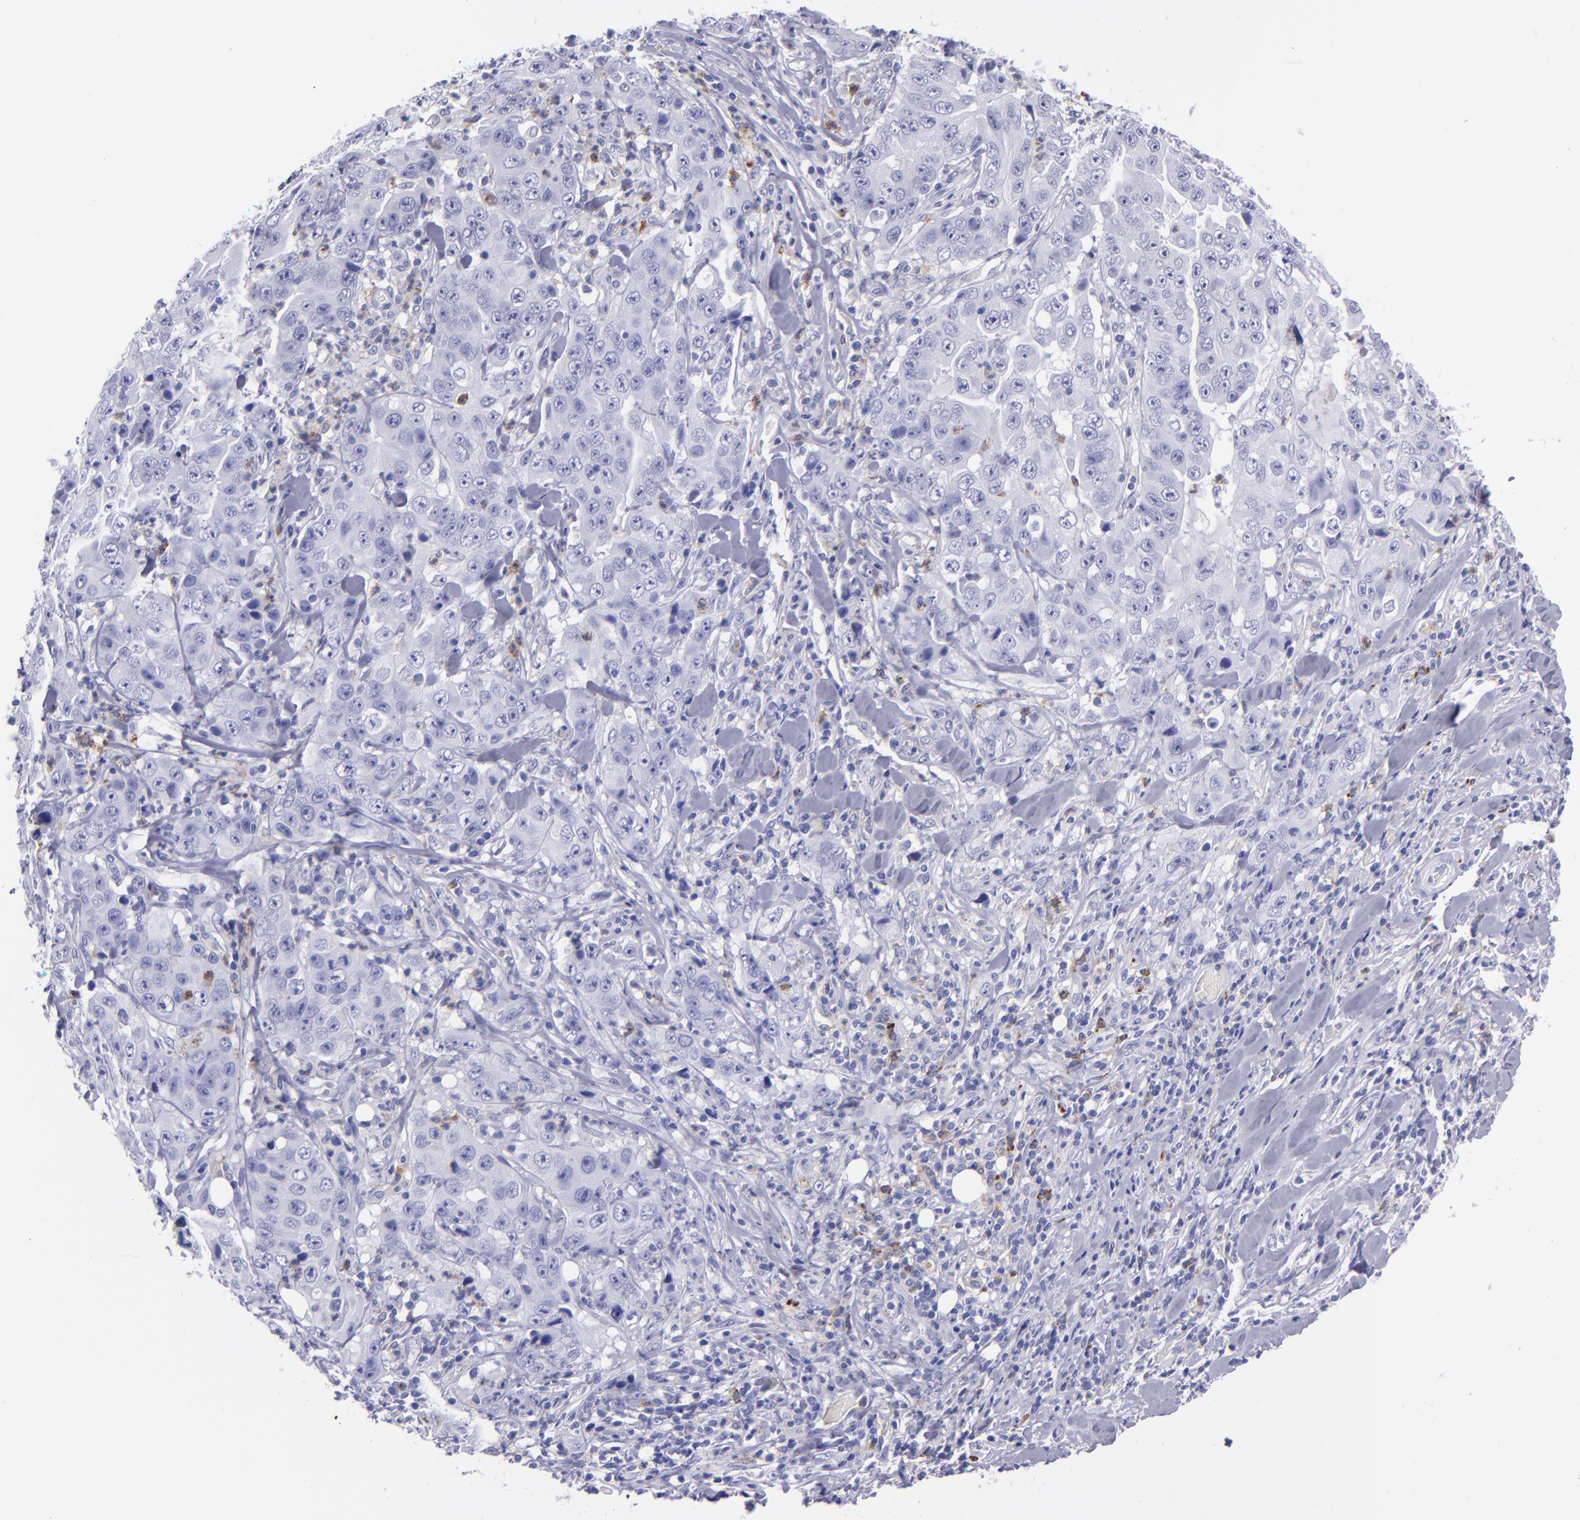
{"staining": {"intensity": "negative", "quantity": "none", "location": "none"}, "tissue": "lung cancer", "cell_type": "Tumor cells", "image_type": "cancer", "snomed": [{"axis": "morphology", "description": "Squamous cell carcinoma, NOS"}, {"axis": "topography", "description": "Lung"}], "caption": "A photomicrograph of human lung cancer (squamous cell carcinoma) is negative for staining in tumor cells.", "gene": "CR1", "patient": {"sex": "male", "age": 64}}